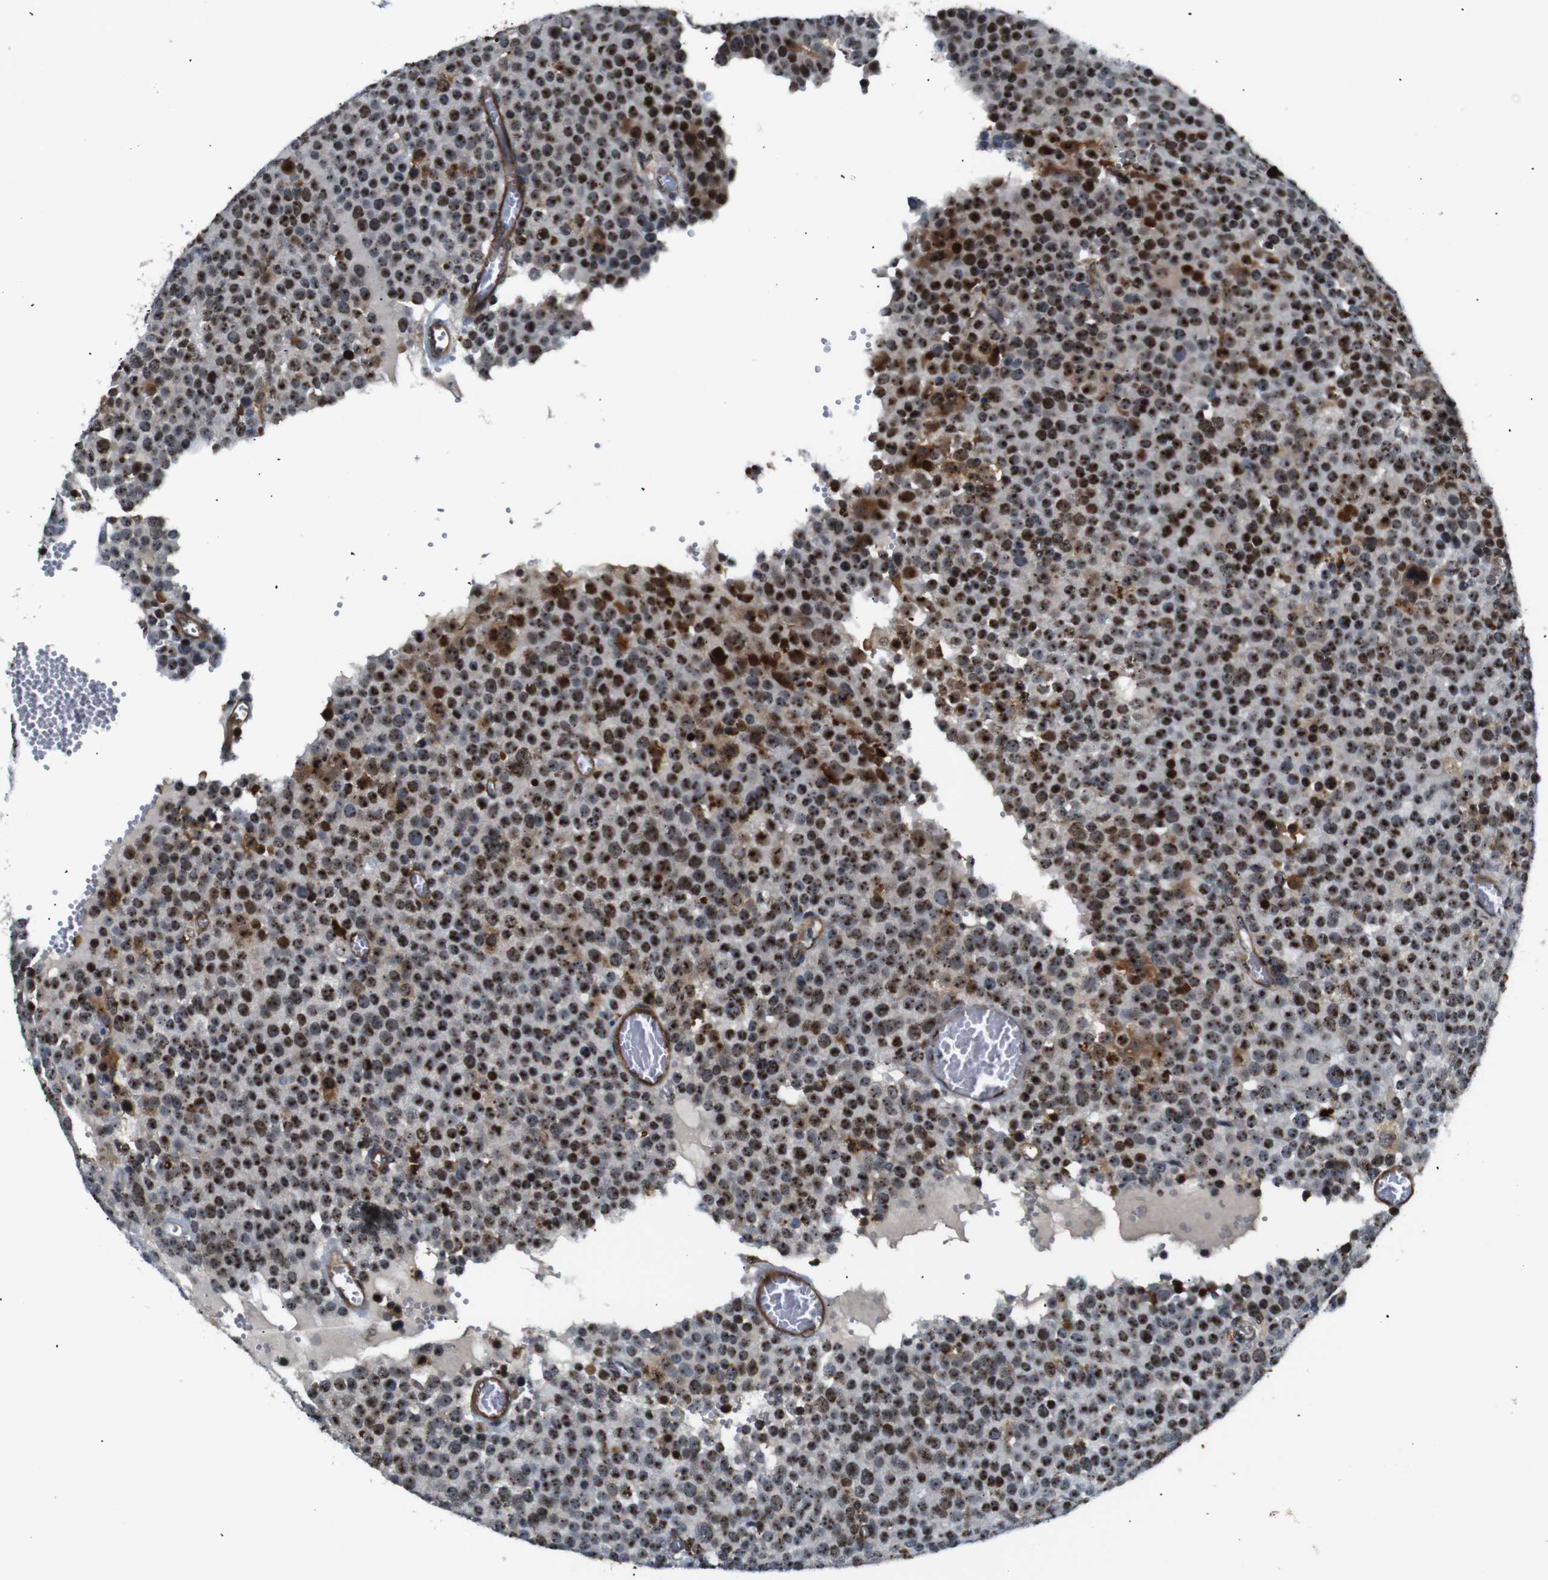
{"staining": {"intensity": "strong", "quantity": ">75%", "location": "nuclear"}, "tissue": "testis cancer", "cell_type": "Tumor cells", "image_type": "cancer", "snomed": [{"axis": "morphology", "description": "Normal tissue, NOS"}, {"axis": "morphology", "description": "Seminoma, NOS"}, {"axis": "topography", "description": "Testis"}], "caption": "Protein expression analysis of human testis cancer reveals strong nuclear positivity in approximately >75% of tumor cells.", "gene": "PARN", "patient": {"sex": "male", "age": 71}}